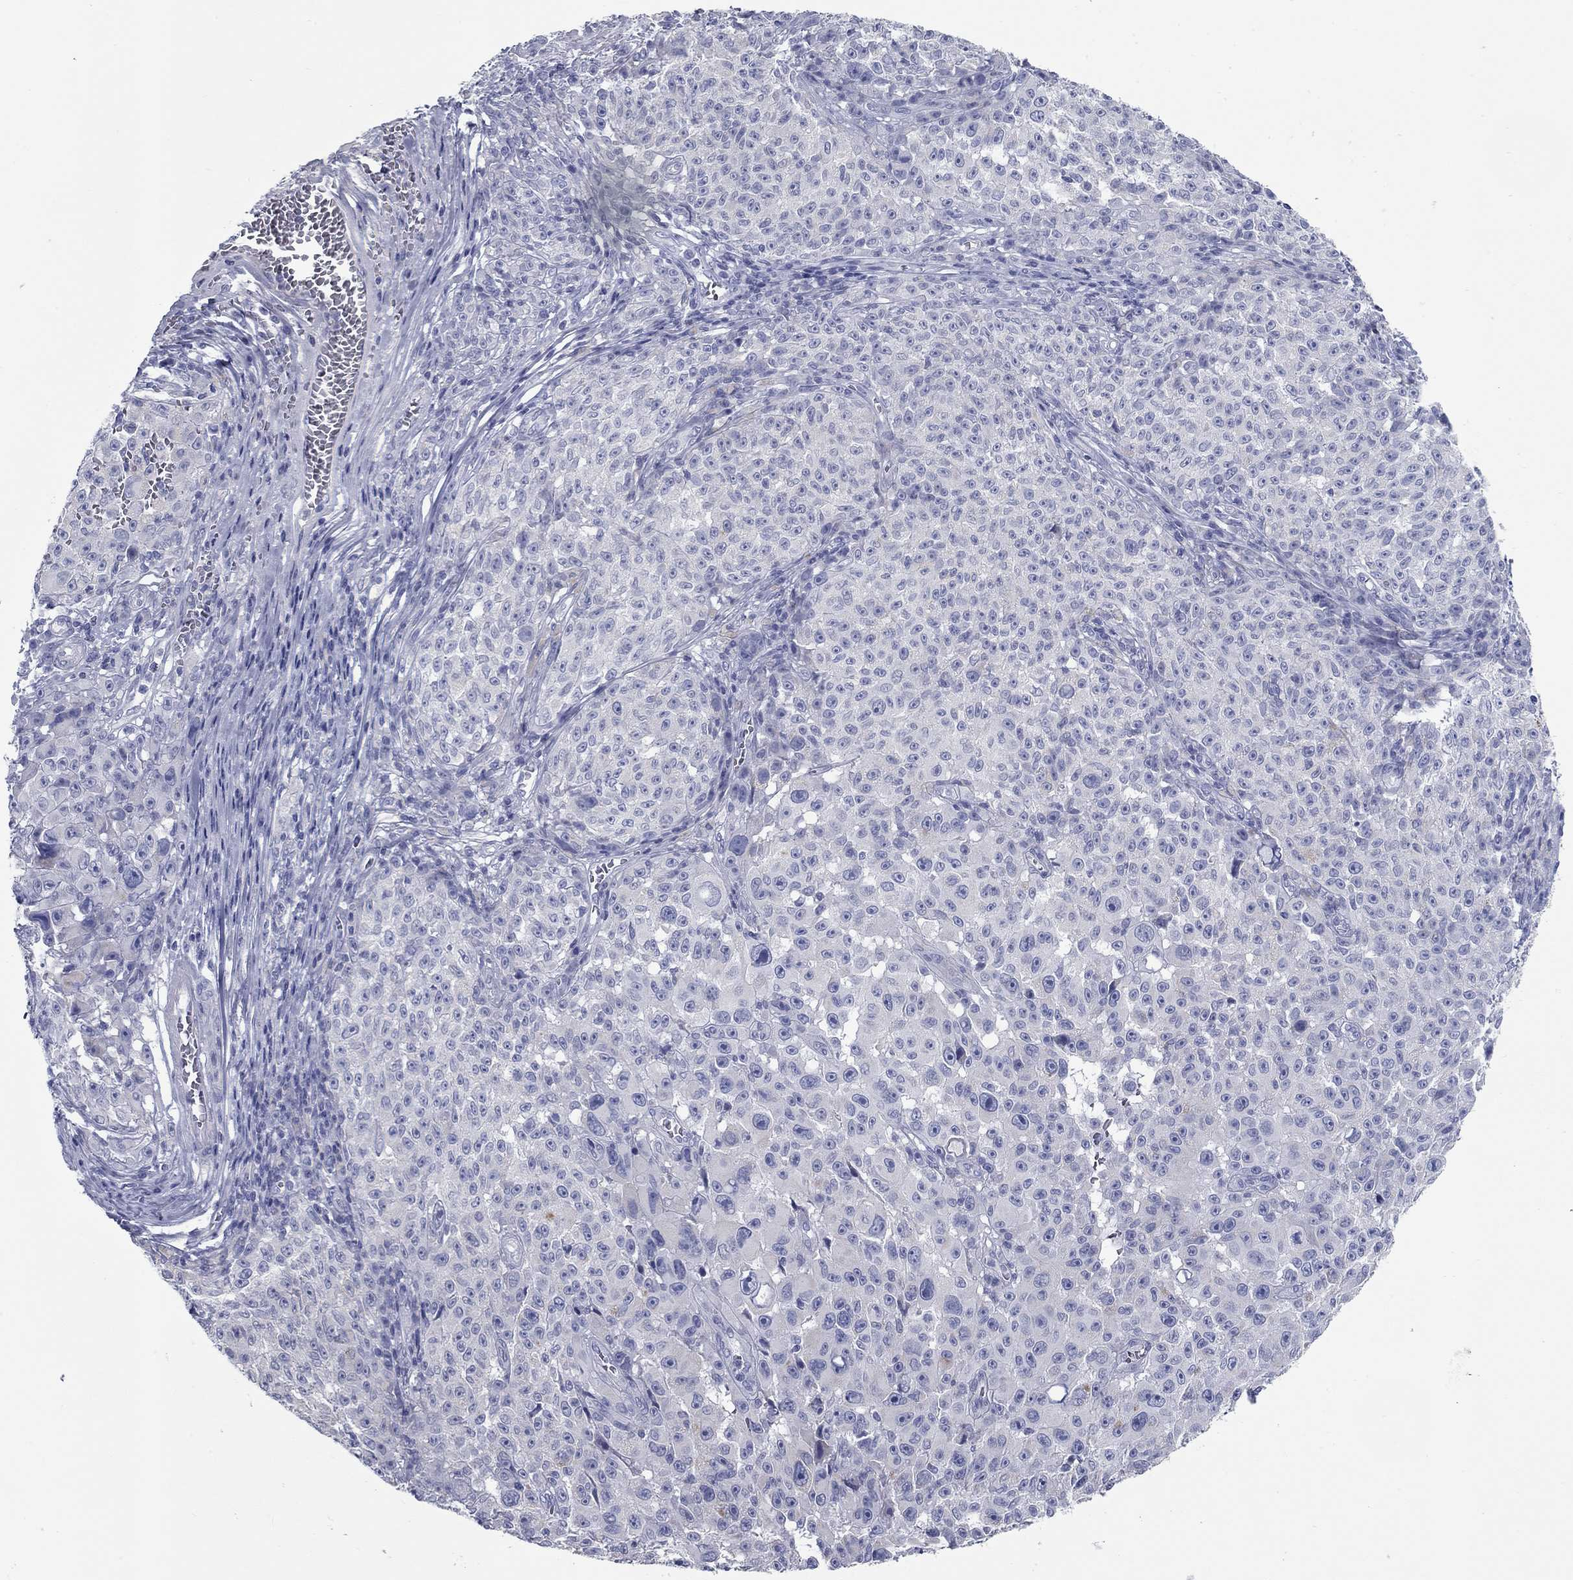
{"staining": {"intensity": "negative", "quantity": "none", "location": "none"}, "tissue": "melanoma", "cell_type": "Tumor cells", "image_type": "cancer", "snomed": [{"axis": "morphology", "description": "Malignant melanoma, NOS"}, {"axis": "topography", "description": "Skin"}], "caption": "Immunohistochemical staining of melanoma reveals no significant expression in tumor cells.", "gene": "KIRREL2", "patient": {"sex": "female", "age": 82}}